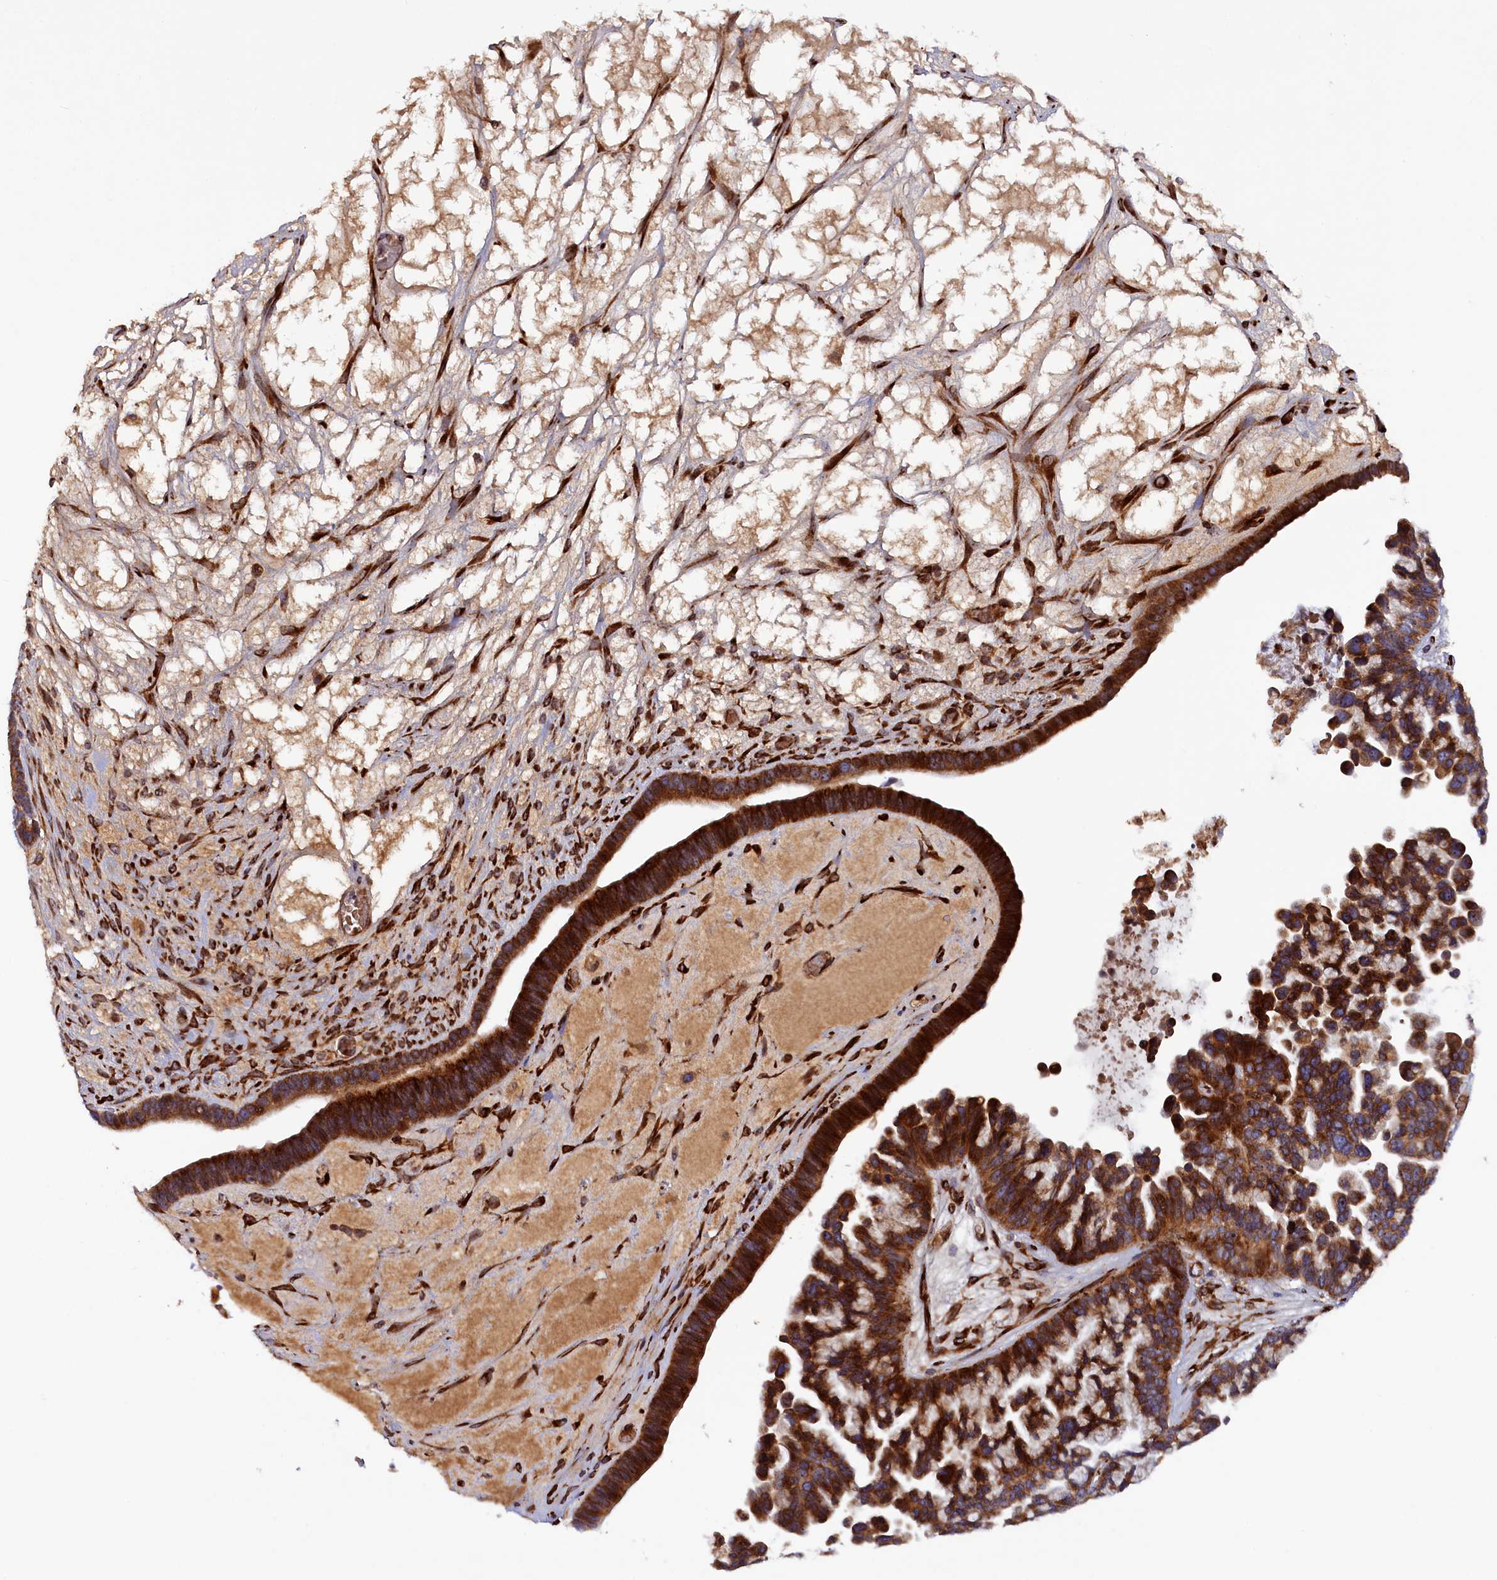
{"staining": {"intensity": "strong", "quantity": ">75%", "location": "cytoplasmic/membranous"}, "tissue": "ovarian cancer", "cell_type": "Tumor cells", "image_type": "cancer", "snomed": [{"axis": "morphology", "description": "Cystadenocarcinoma, serous, NOS"}, {"axis": "topography", "description": "Ovary"}], "caption": "A high amount of strong cytoplasmic/membranous positivity is seen in about >75% of tumor cells in ovarian serous cystadenocarcinoma tissue.", "gene": "ARRDC4", "patient": {"sex": "female", "age": 56}}